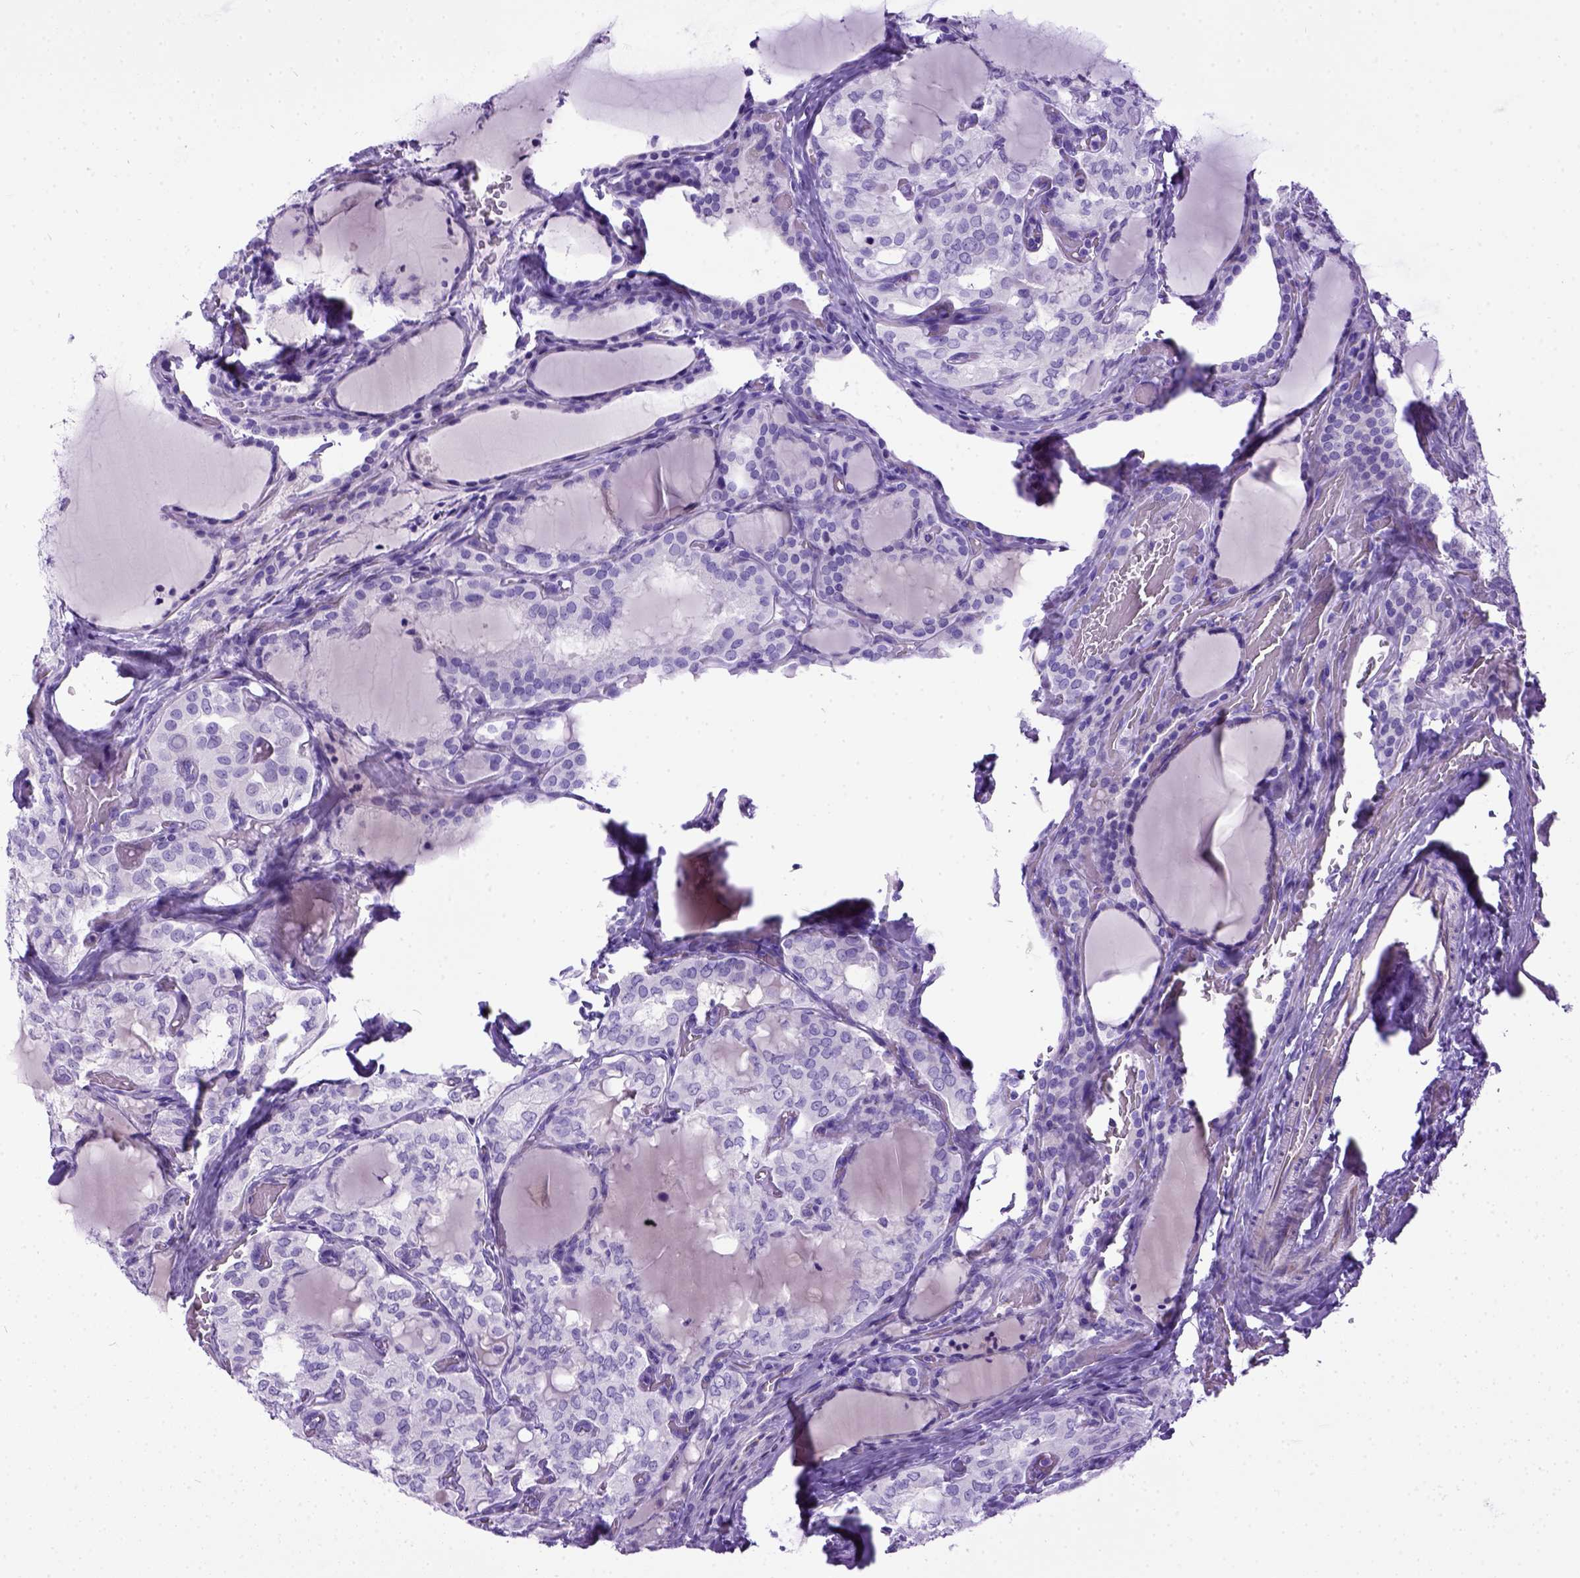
{"staining": {"intensity": "negative", "quantity": "none", "location": "none"}, "tissue": "thyroid cancer", "cell_type": "Tumor cells", "image_type": "cancer", "snomed": [{"axis": "morphology", "description": "Papillary adenocarcinoma, NOS"}, {"axis": "topography", "description": "Thyroid gland"}], "caption": "Papillary adenocarcinoma (thyroid) was stained to show a protein in brown. There is no significant staining in tumor cells. The staining is performed using DAB brown chromogen with nuclei counter-stained in using hematoxylin.", "gene": "IGF2", "patient": {"sex": "male", "age": 20}}